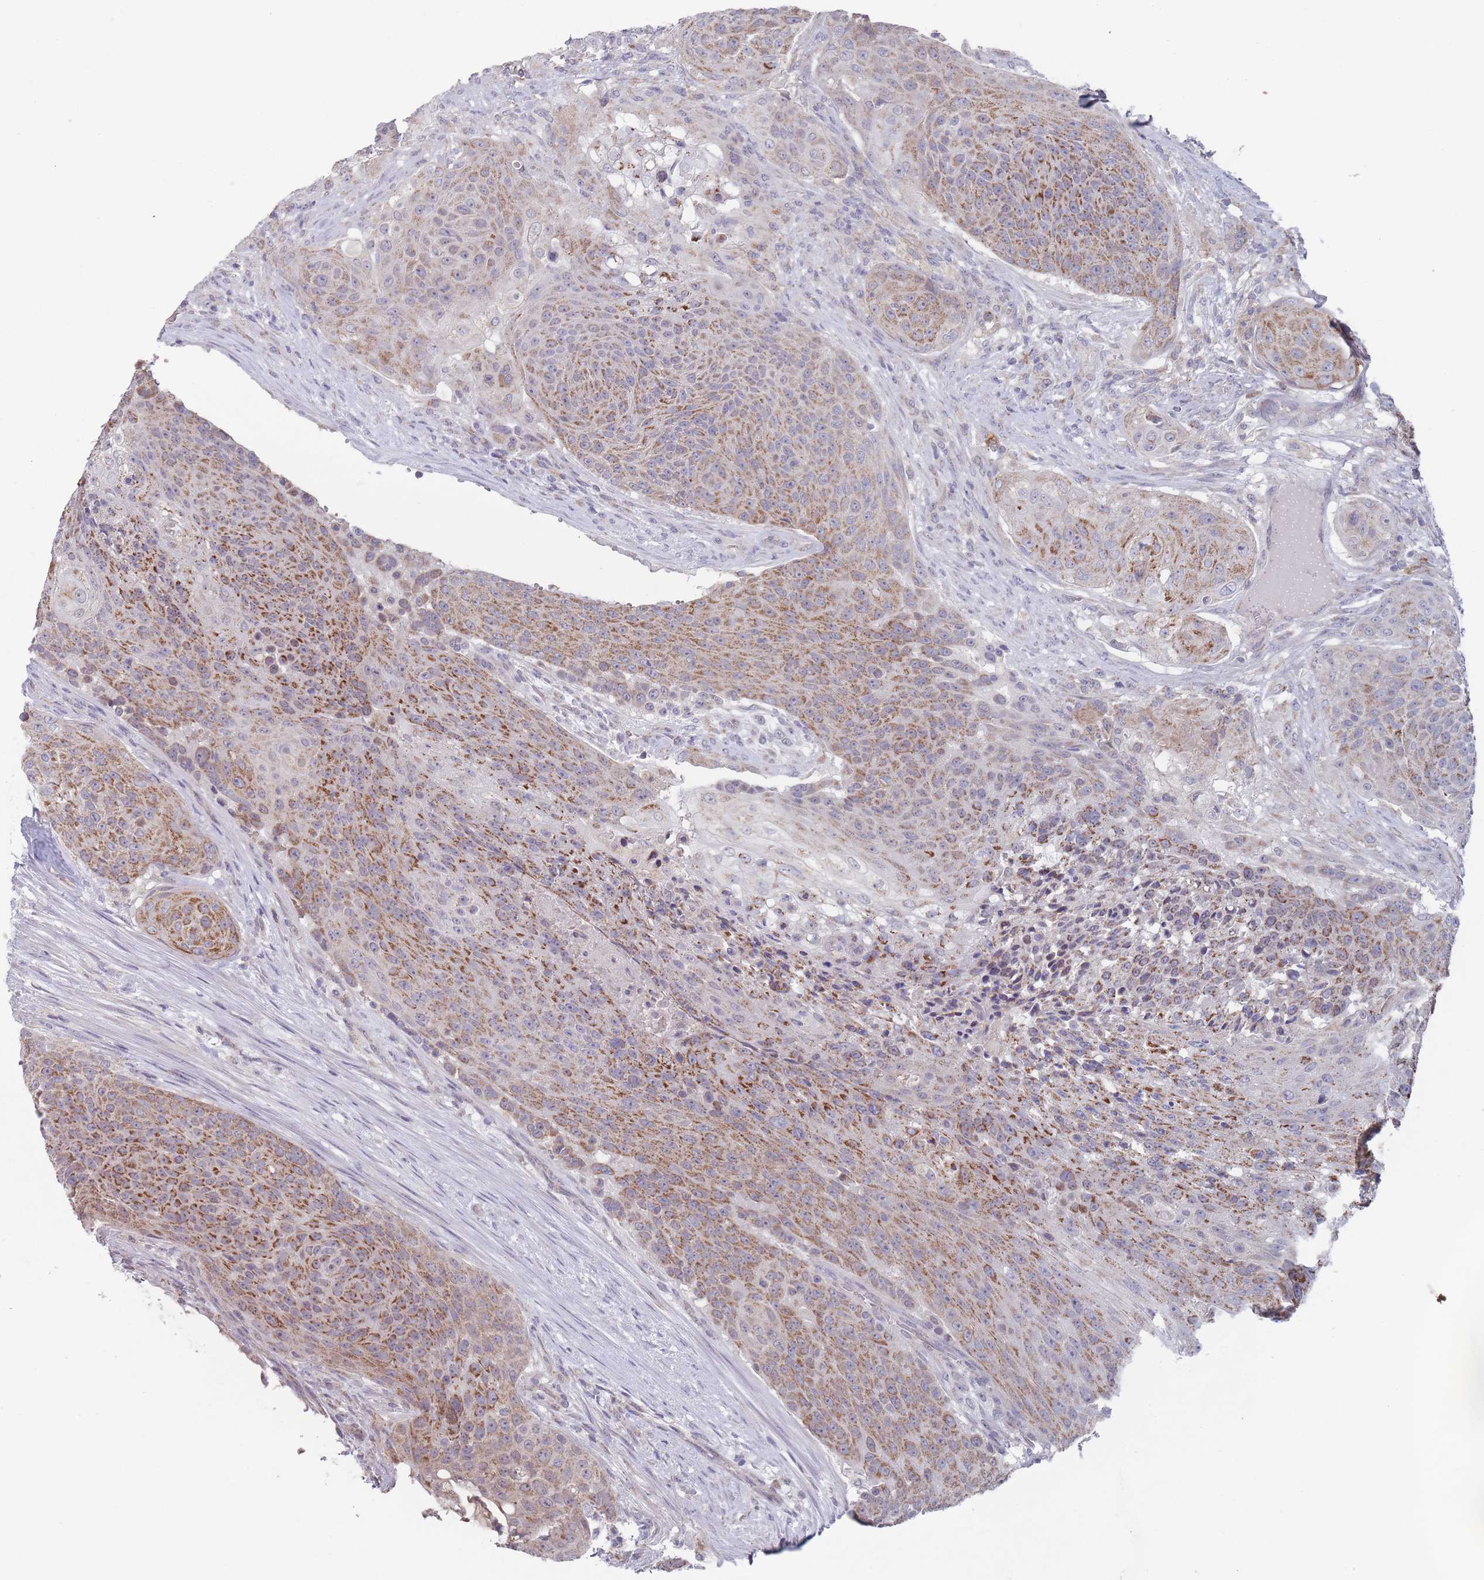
{"staining": {"intensity": "moderate", "quantity": ">75%", "location": "cytoplasmic/membranous"}, "tissue": "urothelial cancer", "cell_type": "Tumor cells", "image_type": "cancer", "snomed": [{"axis": "morphology", "description": "Urothelial carcinoma, High grade"}, {"axis": "topography", "description": "Urinary bladder"}], "caption": "Immunohistochemistry (IHC) micrograph of neoplastic tissue: human high-grade urothelial carcinoma stained using IHC demonstrates medium levels of moderate protein expression localized specifically in the cytoplasmic/membranous of tumor cells, appearing as a cytoplasmic/membranous brown color.", "gene": "PEX7", "patient": {"sex": "female", "age": 63}}